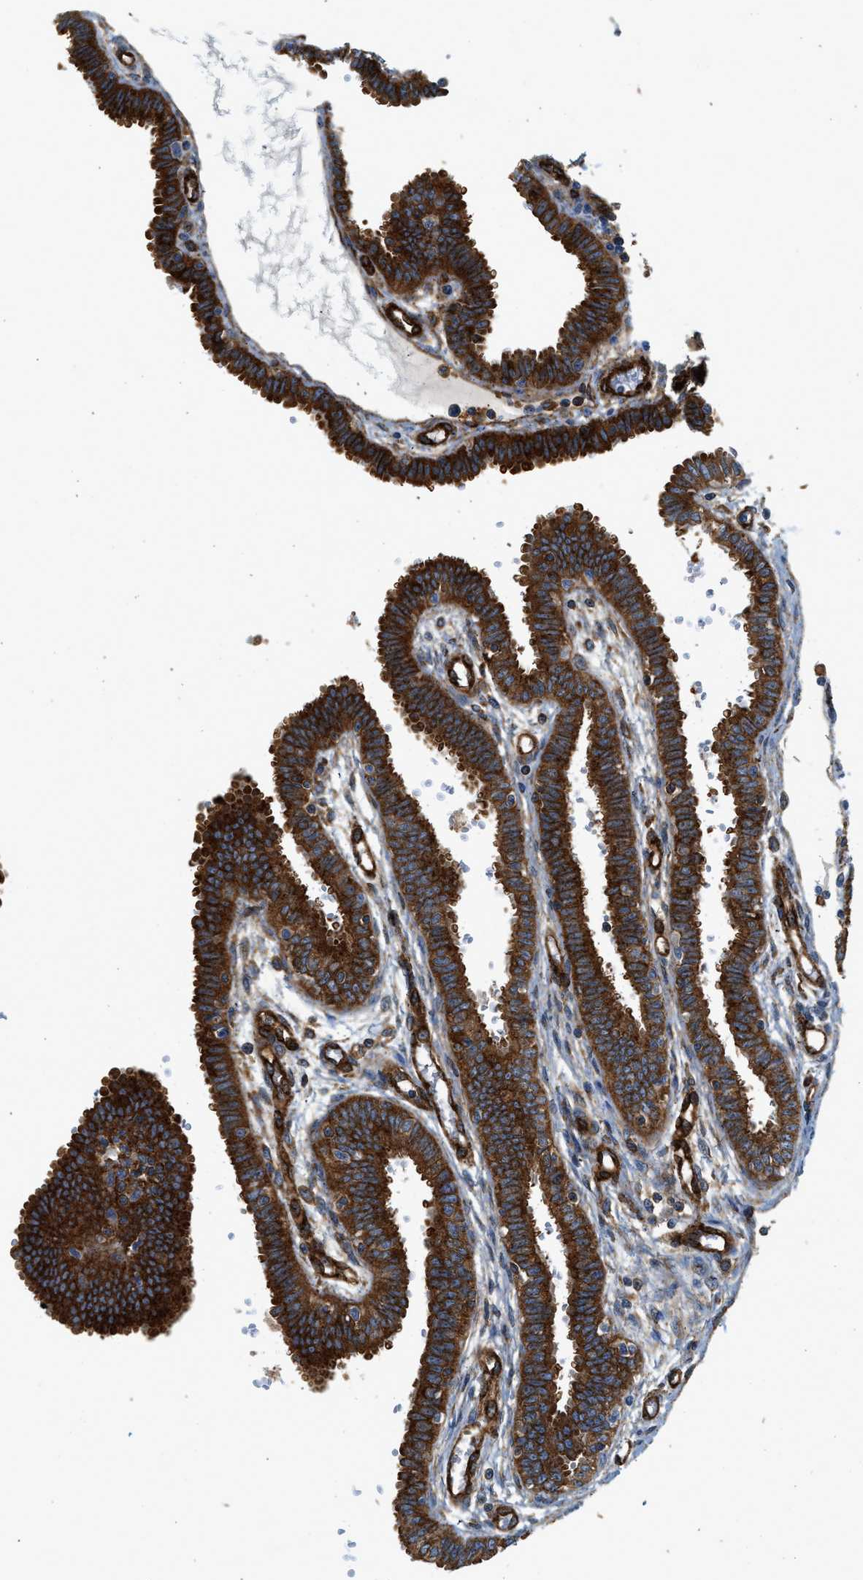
{"staining": {"intensity": "strong", "quantity": ">75%", "location": "cytoplasmic/membranous"}, "tissue": "fallopian tube", "cell_type": "Glandular cells", "image_type": "normal", "snomed": [{"axis": "morphology", "description": "Normal tissue, NOS"}, {"axis": "topography", "description": "Fallopian tube"}], "caption": "Protein expression analysis of normal fallopian tube reveals strong cytoplasmic/membranous staining in approximately >75% of glandular cells. (DAB IHC with brightfield microscopy, high magnification).", "gene": "HIP1", "patient": {"sex": "female", "age": 32}}